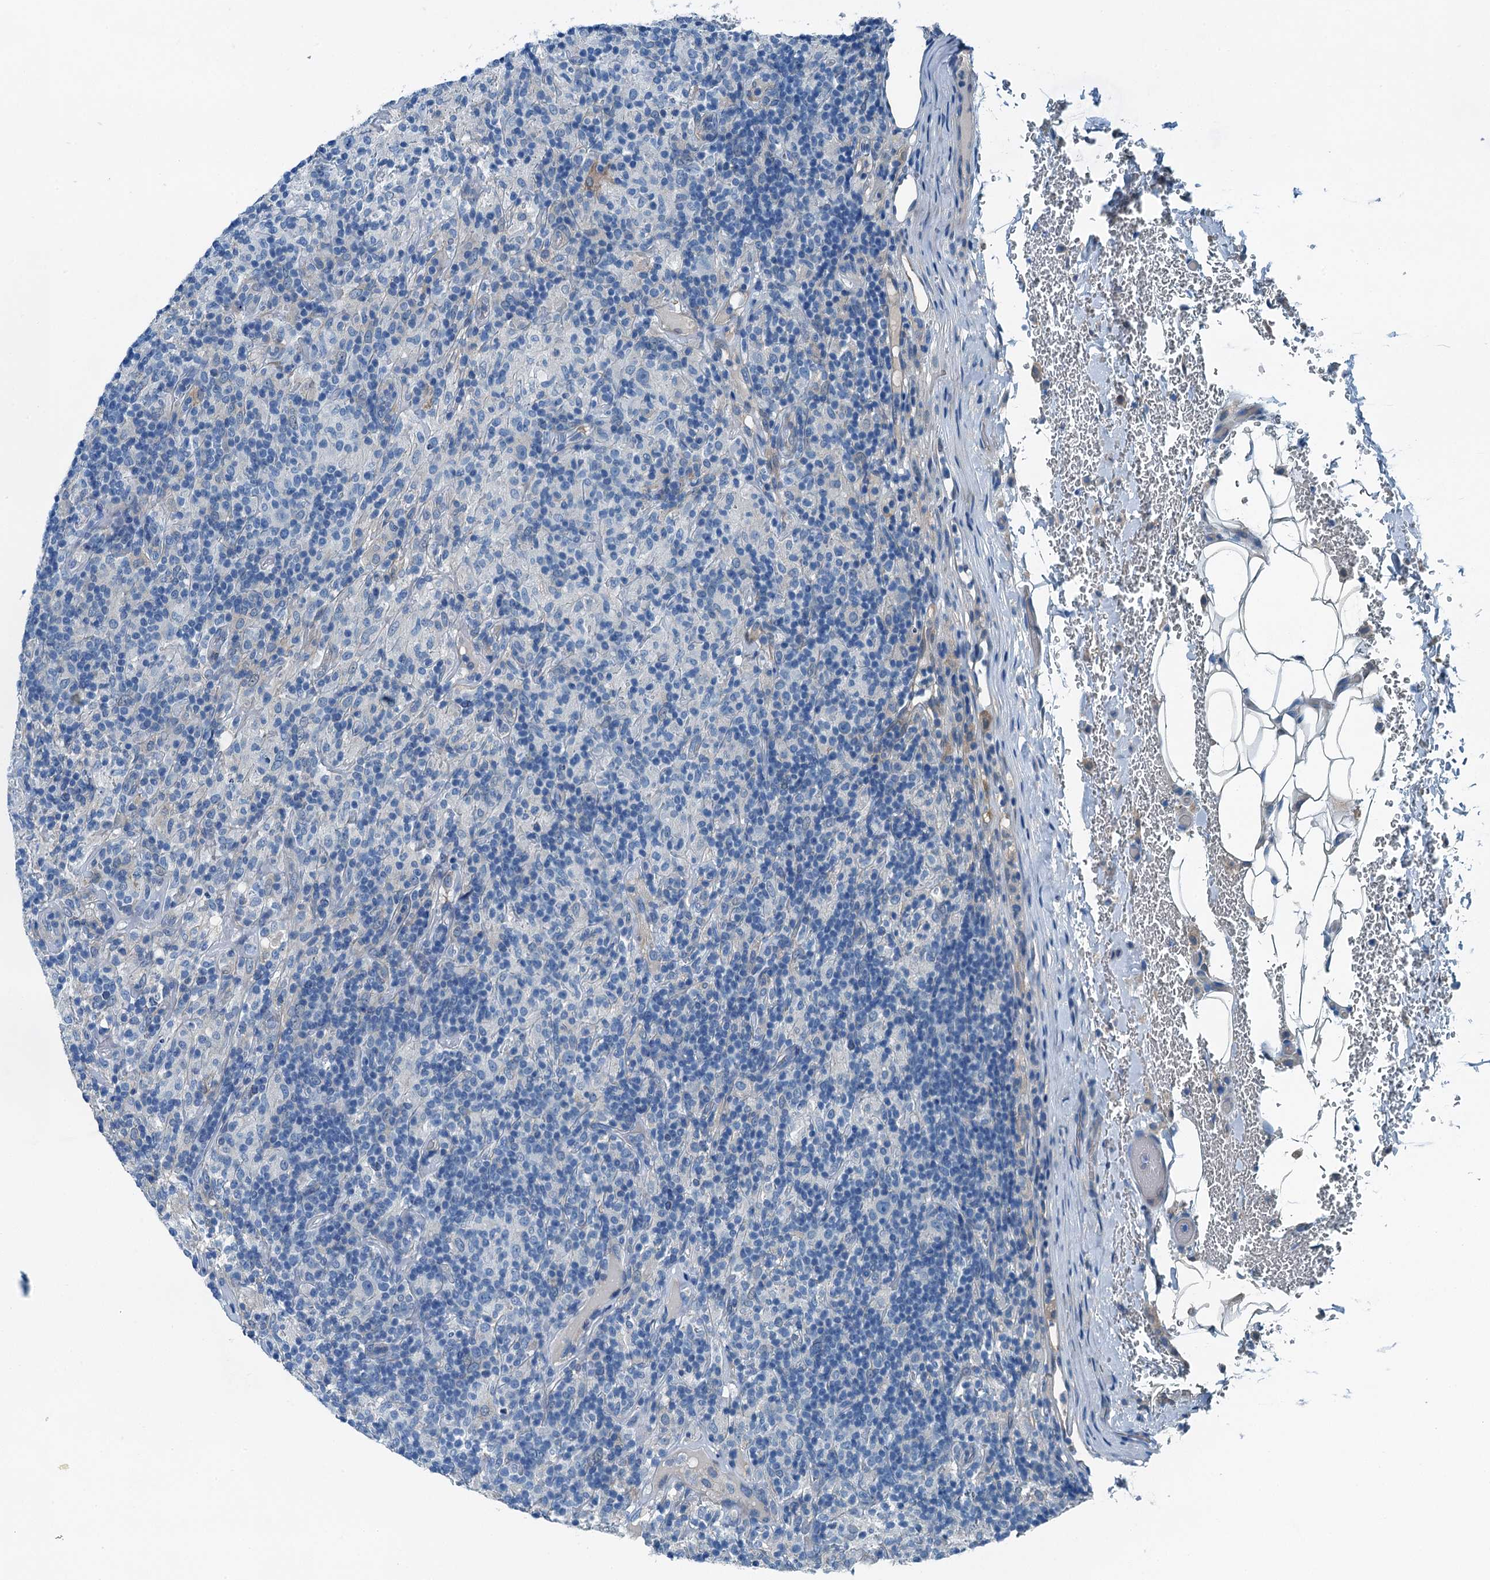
{"staining": {"intensity": "negative", "quantity": "none", "location": "none"}, "tissue": "lymphoma", "cell_type": "Tumor cells", "image_type": "cancer", "snomed": [{"axis": "morphology", "description": "Hodgkin's disease, NOS"}, {"axis": "topography", "description": "Lymph node"}], "caption": "Protein analysis of Hodgkin's disease demonstrates no significant expression in tumor cells. (IHC, brightfield microscopy, high magnification).", "gene": "RAB3IL1", "patient": {"sex": "male", "age": 70}}